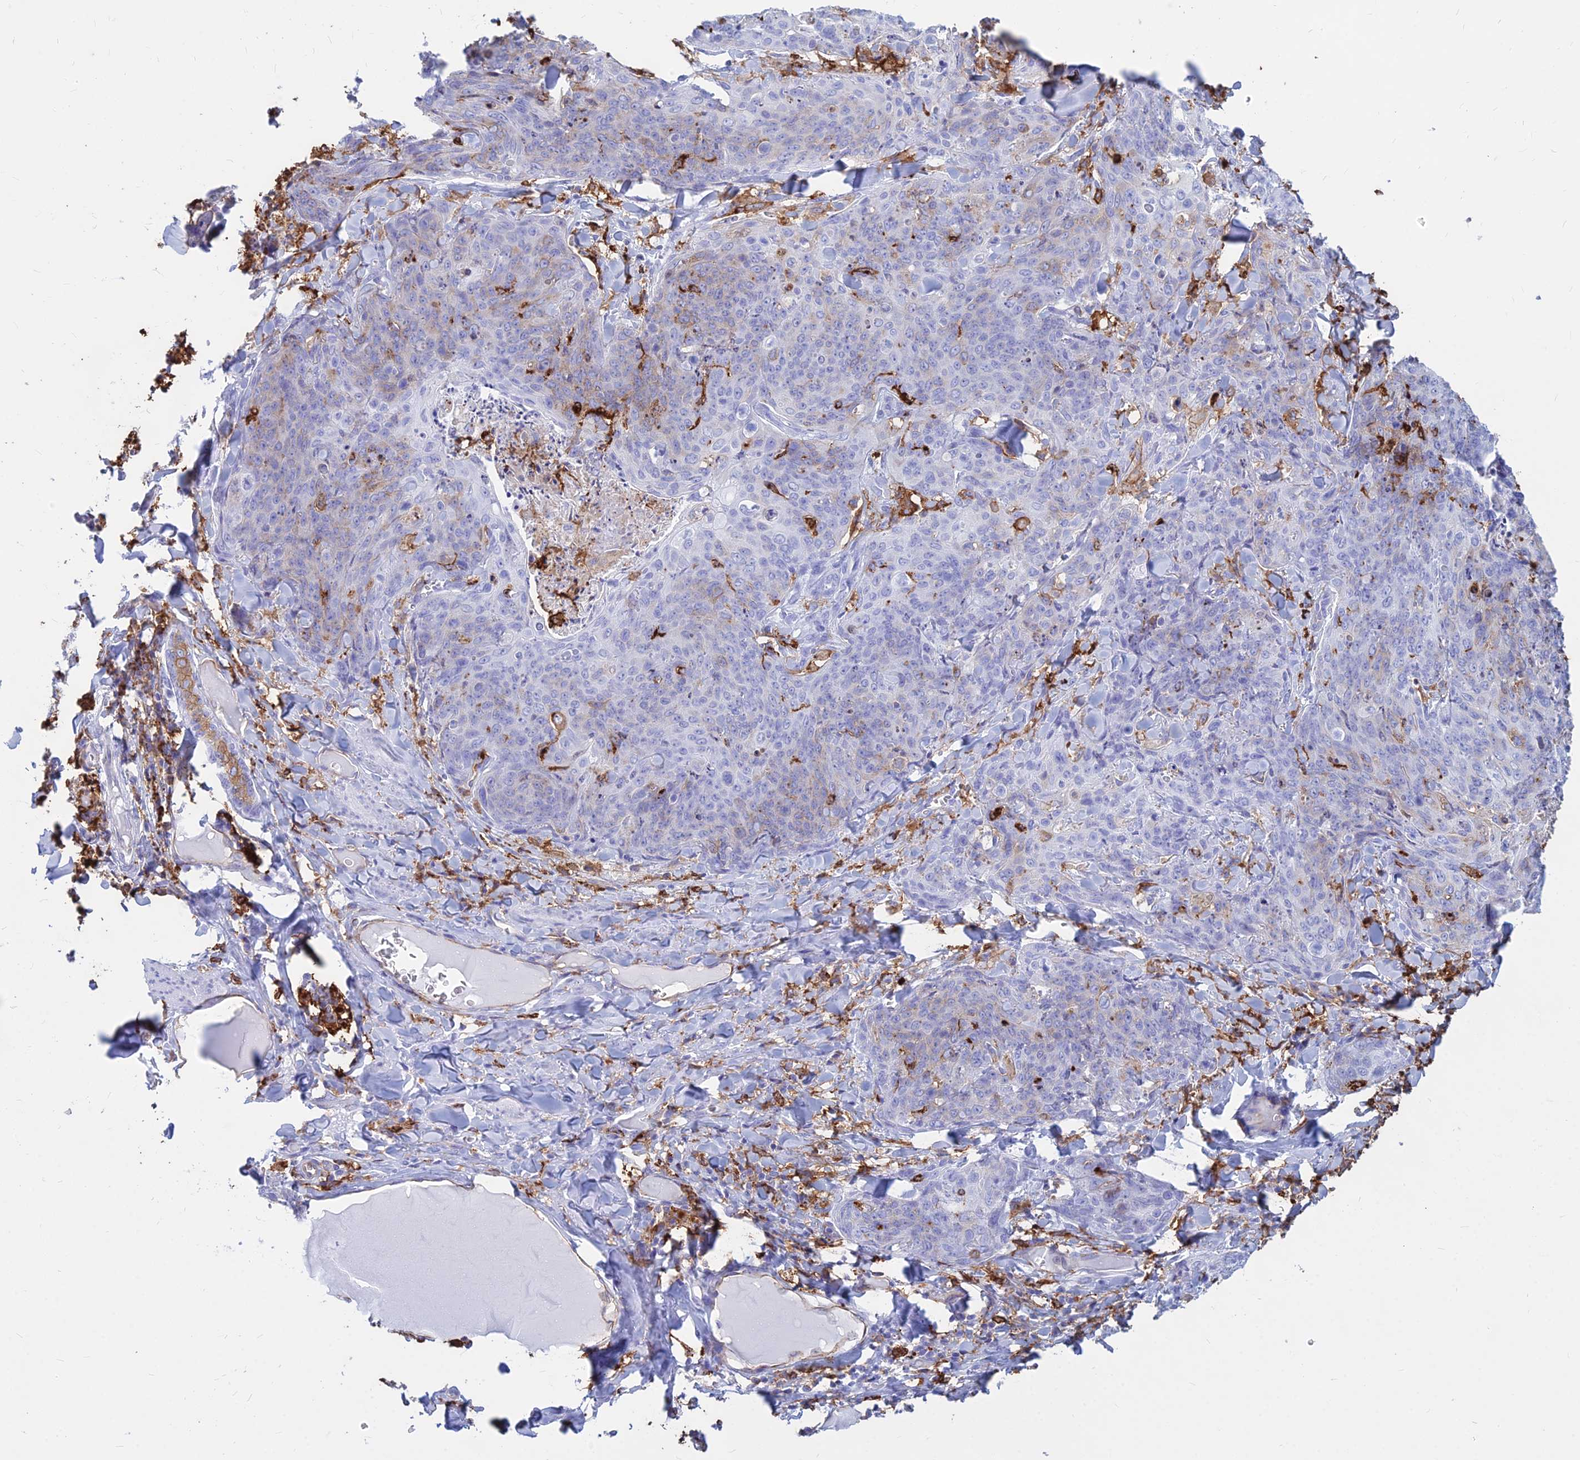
{"staining": {"intensity": "weak", "quantity": "<25%", "location": "cytoplasmic/membranous"}, "tissue": "skin cancer", "cell_type": "Tumor cells", "image_type": "cancer", "snomed": [{"axis": "morphology", "description": "Squamous cell carcinoma, NOS"}, {"axis": "topography", "description": "Skin"}, {"axis": "topography", "description": "Vulva"}], "caption": "Squamous cell carcinoma (skin) was stained to show a protein in brown. There is no significant staining in tumor cells.", "gene": "HLA-DRB1", "patient": {"sex": "female", "age": 85}}